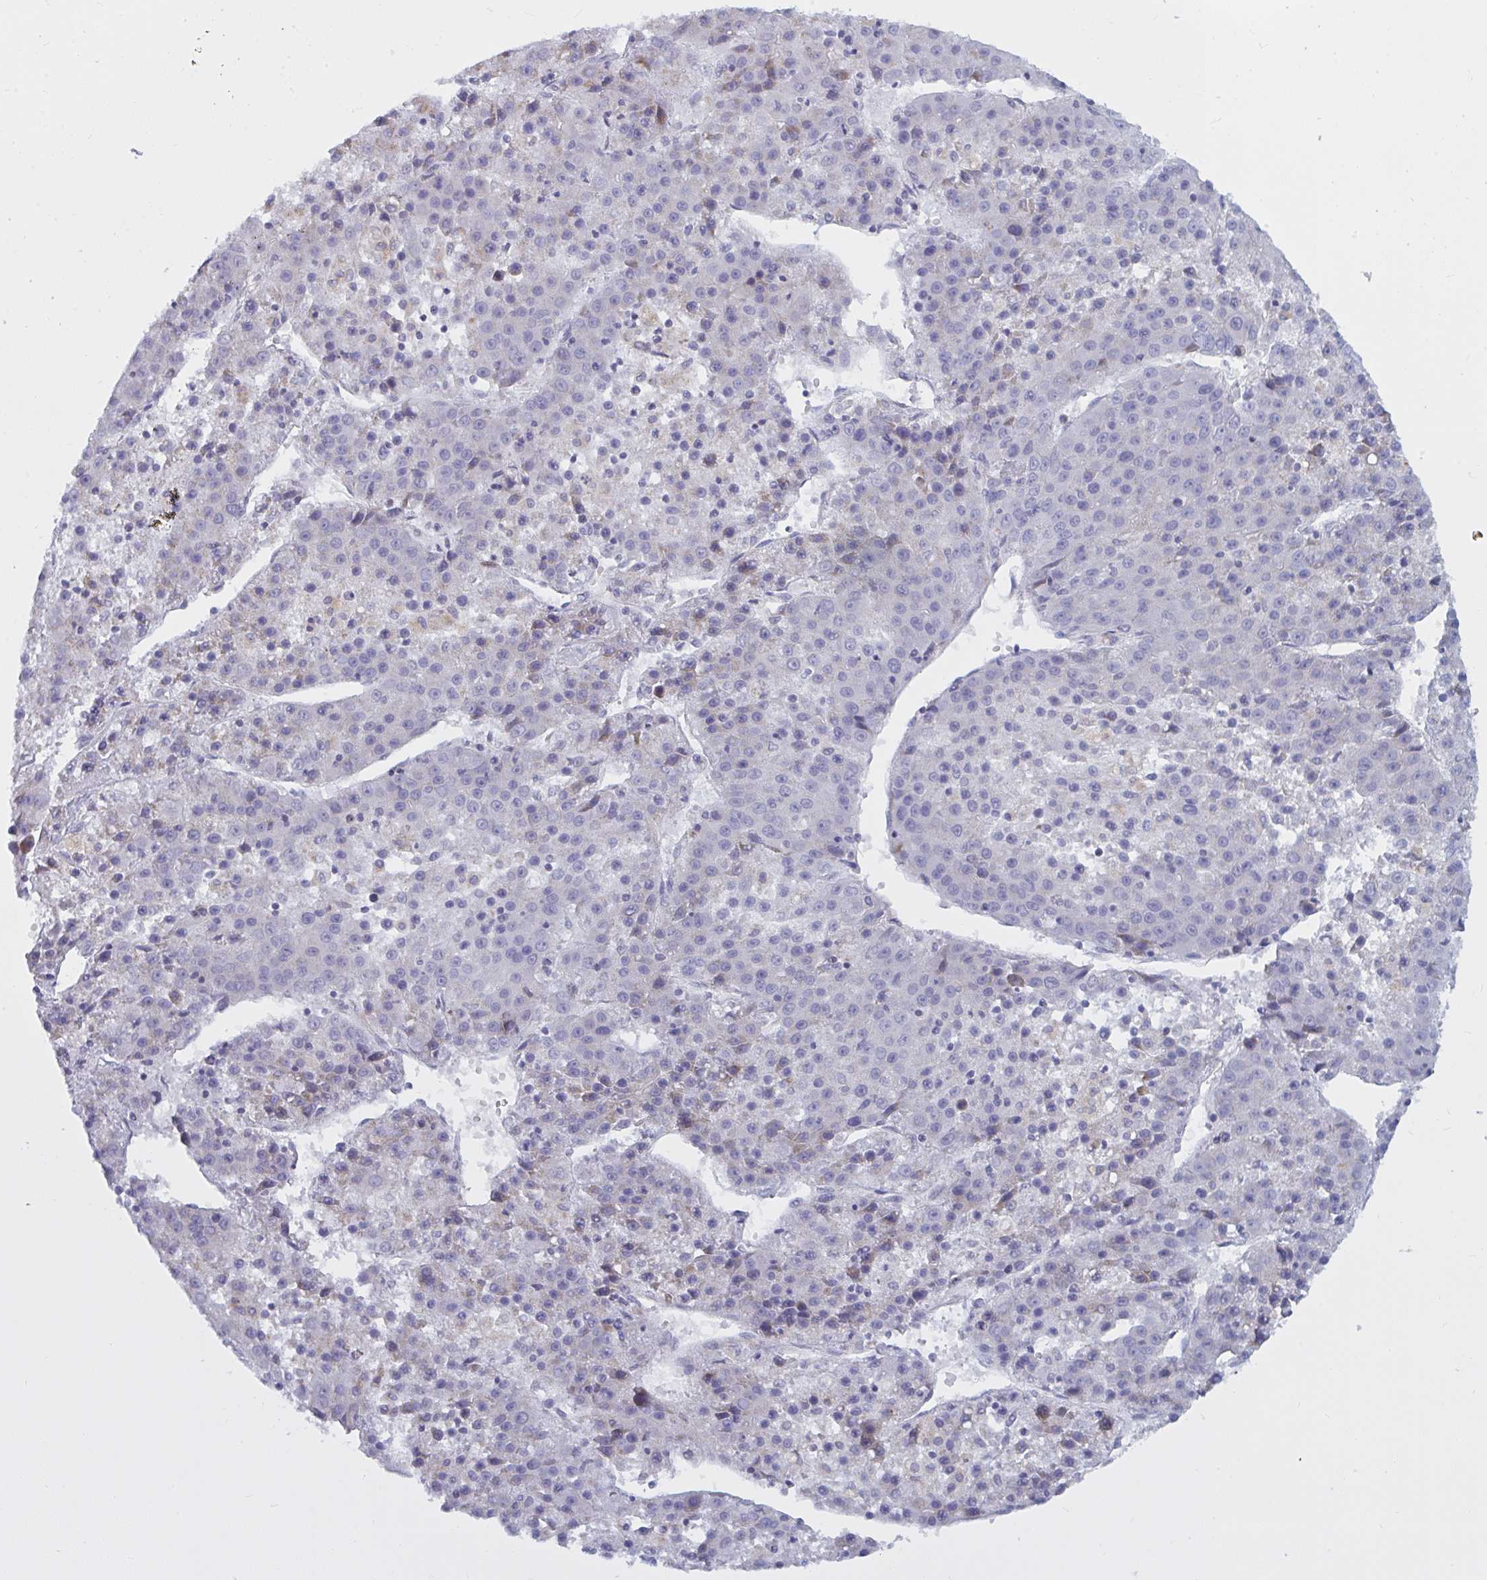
{"staining": {"intensity": "negative", "quantity": "none", "location": "none"}, "tissue": "liver cancer", "cell_type": "Tumor cells", "image_type": "cancer", "snomed": [{"axis": "morphology", "description": "Carcinoma, Hepatocellular, NOS"}, {"axis": "topography", "description": "Liver"}], "caption": "High power microscopy image of an immunohistochemistry (IHC) photomicrograph of hepatocellular carcinoma (liver), revealing no significant positivity in tumor cells. (Stains: DAB (3,3'-diaminobenzidine) IHC with hematoxylin counter stain, Microscopy: brightfield microscopy at high magnification).", "gene": "ATG9A", "patient": {"sex": "female", "age": 53}}